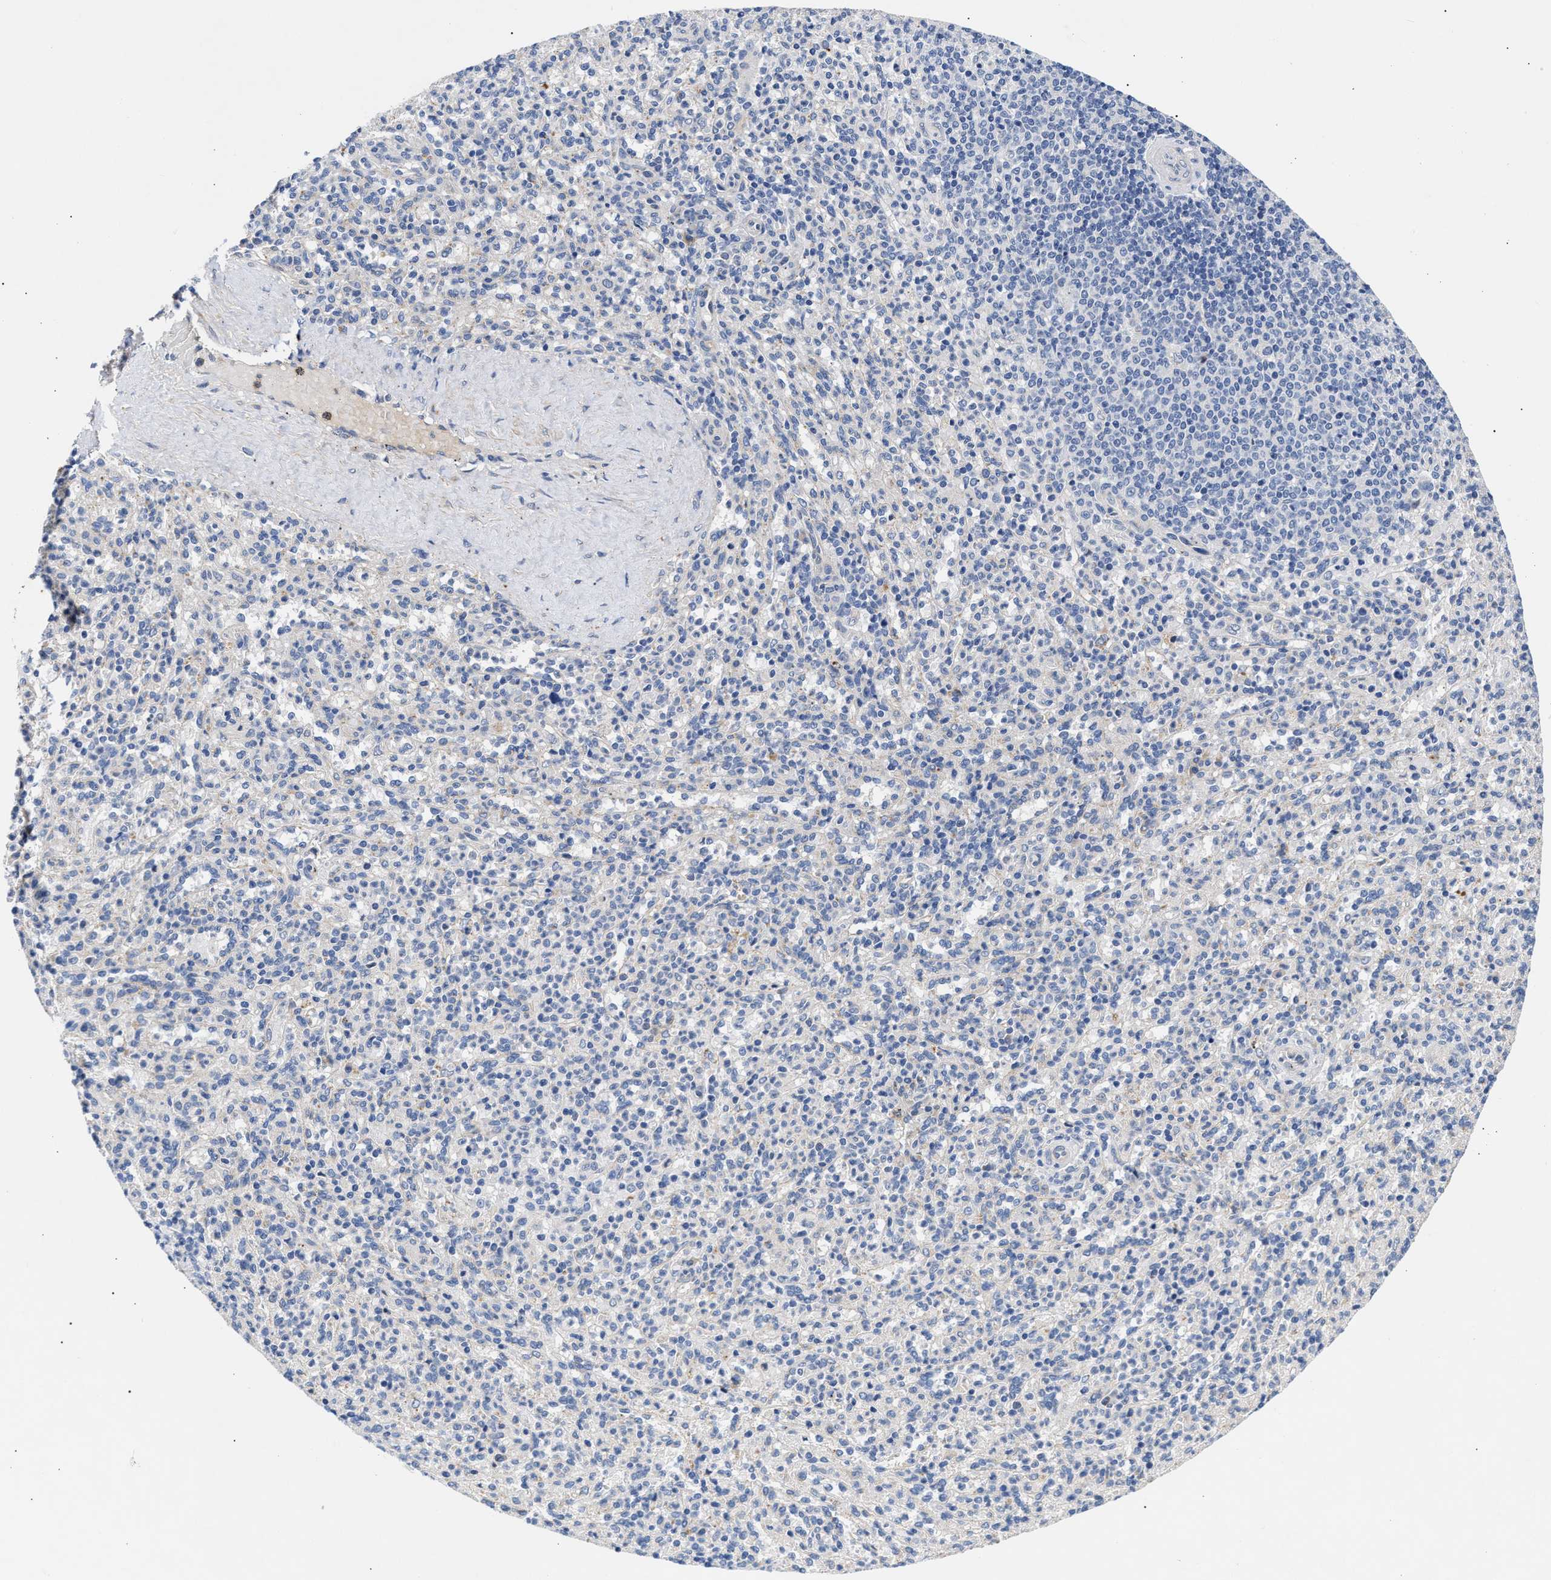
{"staining": {"intensity": "negative", "quantity": "none", "location": "none"}, "tissue": "spleen", "cell_type": "Cells in red pulp", "image_type": "normal", "snomed": [{"axis": "morphology", "description": "Normal tissue, NOS"}, {"axis": "topography", "description": "Spleen"}], "caption": "DAB immunohistochemical staining of benign spleen demonstrates no significant positivity in cells in red pulp.", "gene": "CCDC146", "patient": {"sex": "male", "age": 36}}